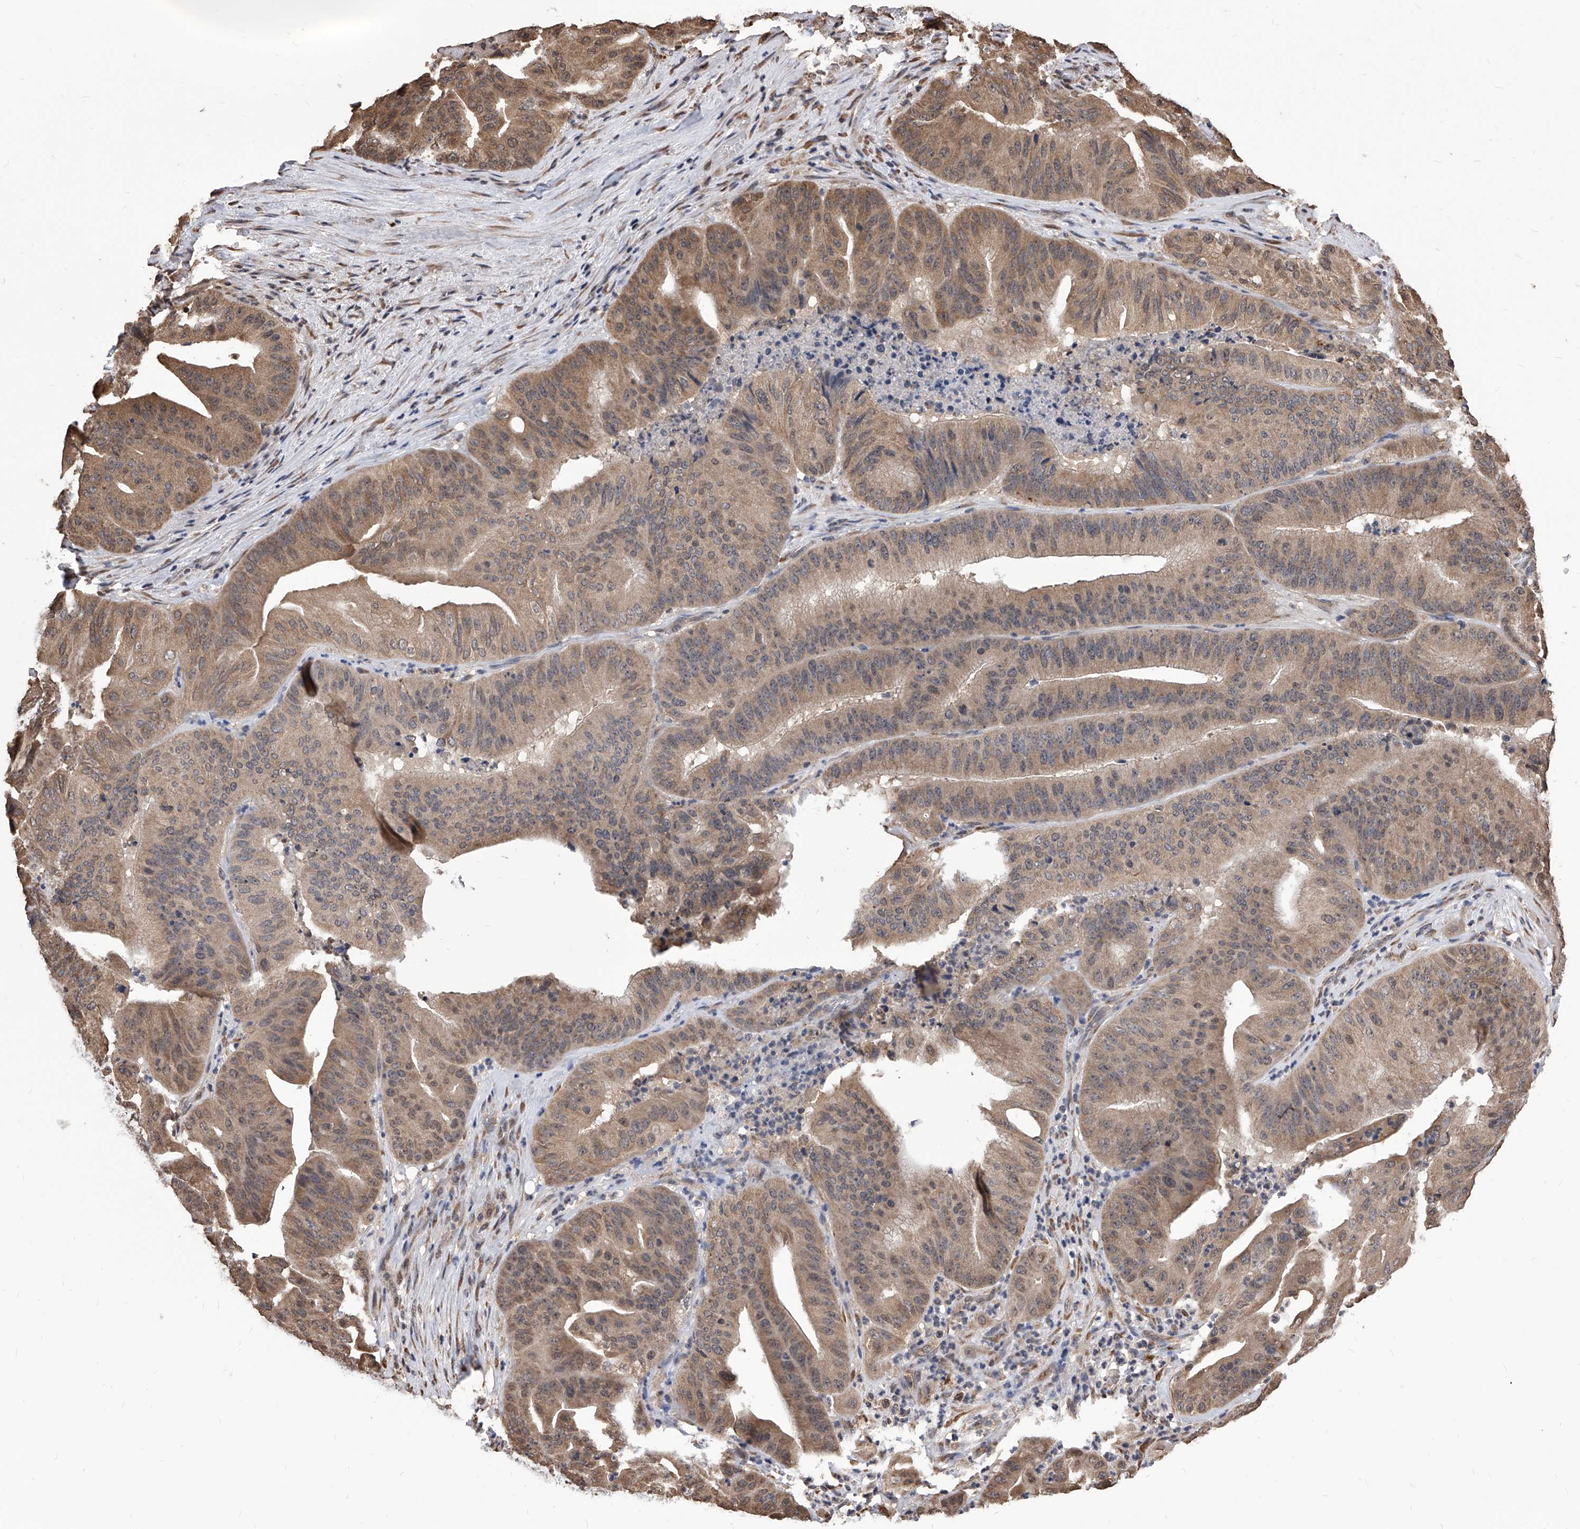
{"staining": {"intensity": "moderate", "quantity": ">75%", "location": "cytoplasmic/membranous,nuclear"}, "tissue": "pancreatic cancer", "cell_type": "Tumor cells", "image_type": "cancer", "snomed": [{"axis": "morphology", "description": "Adenocarcinoma, NOS"}, {"axis": "topography", "description": "Pancreas"}], "caption": "This image demonstrates pancreatic cancer (adenocarcinoma) stained with IHC to label a protein in brown. The cytoplasmic/membranous and nuclear of tumor cells show moderate positivity for the protein. Nuclei are counter-stained blue.", "gene": "ID1", "patient": {"sex": "female", "age": 77}}